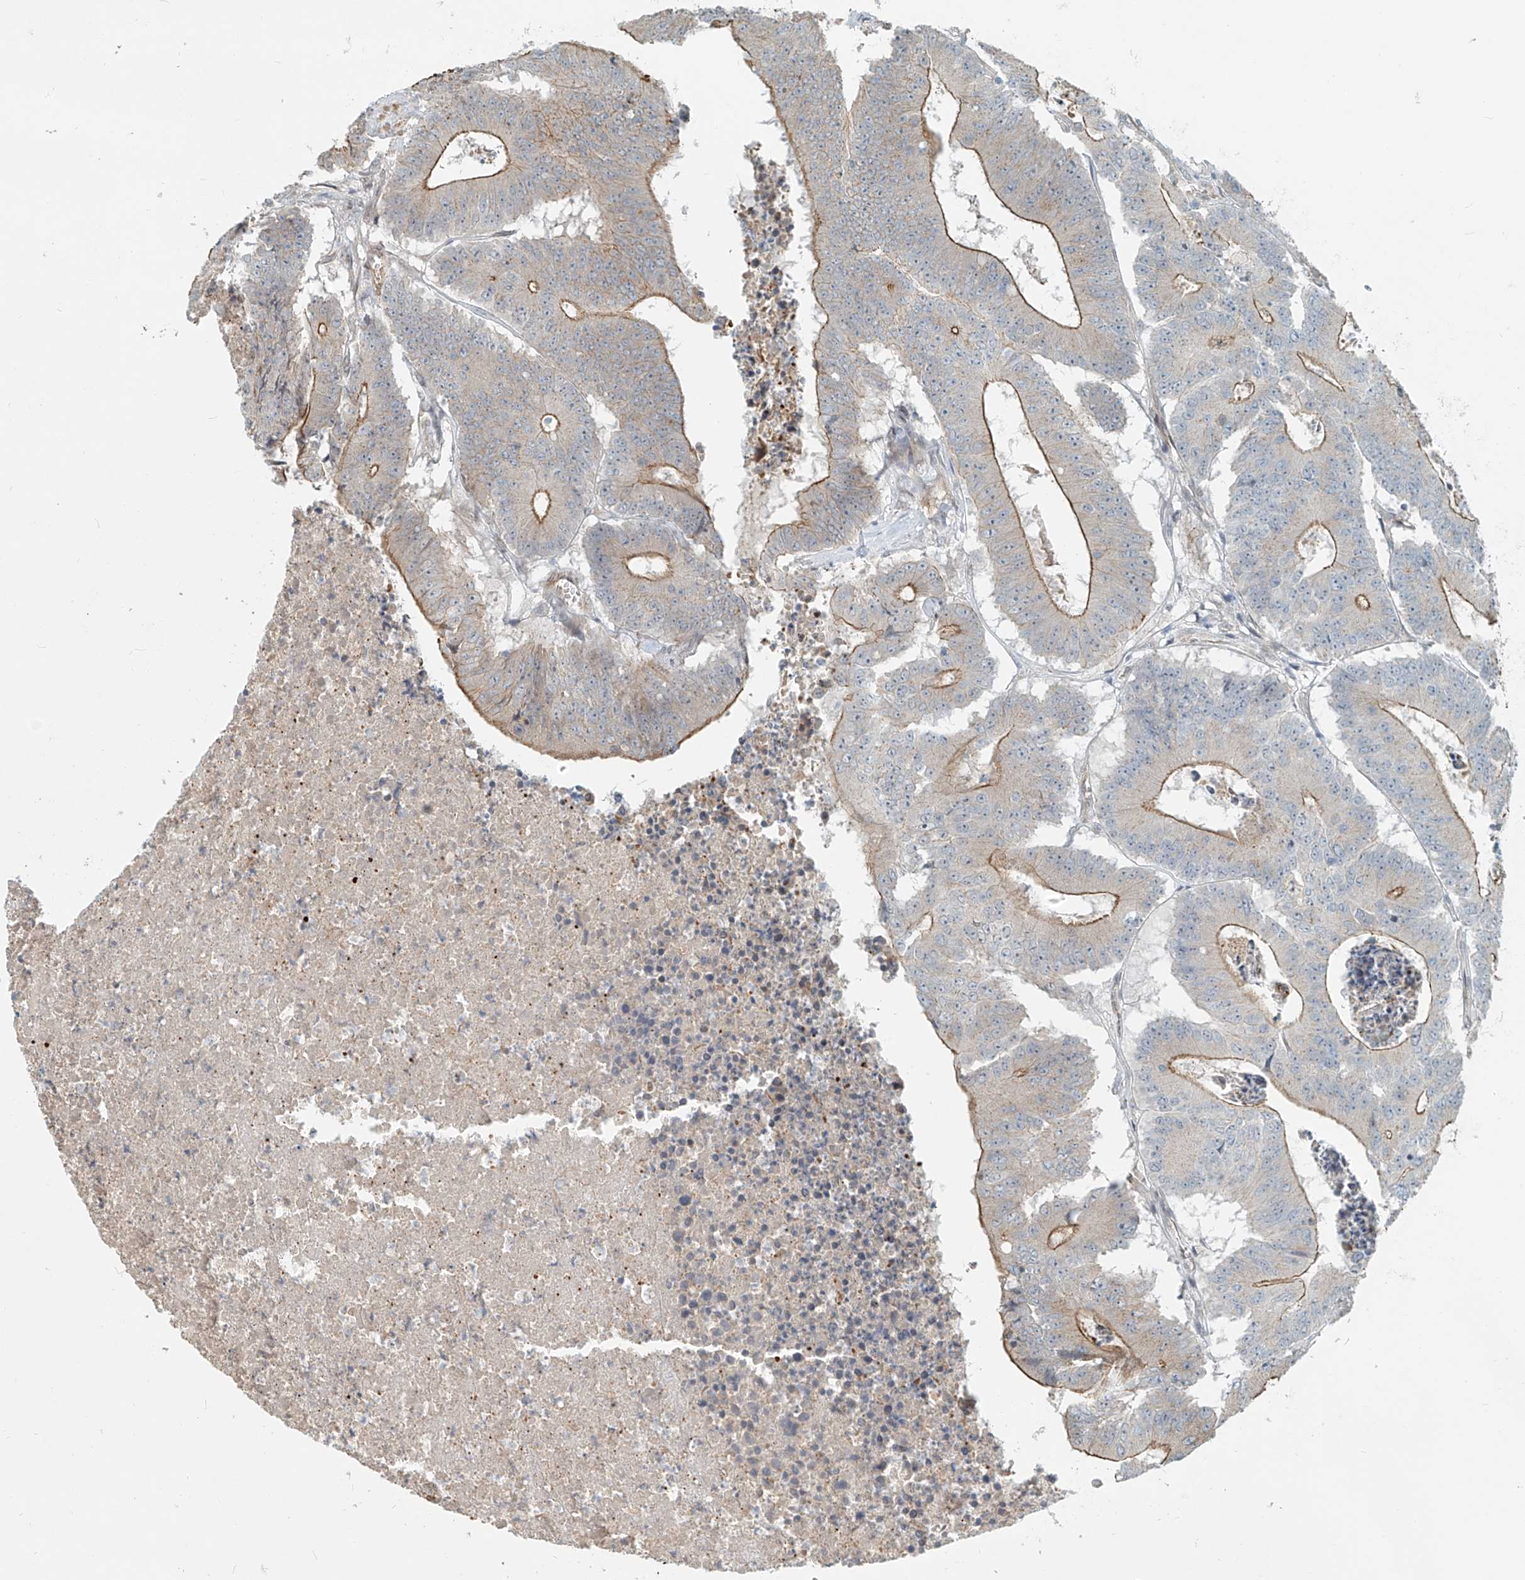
{"staining": {"intensity": "moderate", "quantity": "25%-75%", "location": "cytoplasmic/membranous"}, "tissue": "colorectal cancer", "cell_type": "Tumor cells", "image_type": "cancer", "snomed": [{"axis": "morphology", "description": "Adenocarcinoma, NOS"}, {"axis": "topography", "description": "Colon"}], "caption": "The image shows staining of adenocarcinoma (colorectal), revealing moderate cytoplasmic/membranous protein staining (brown color) within tumor cells.", "gene": "SASH1", "patient": {"sex": "male", "age": 87}}